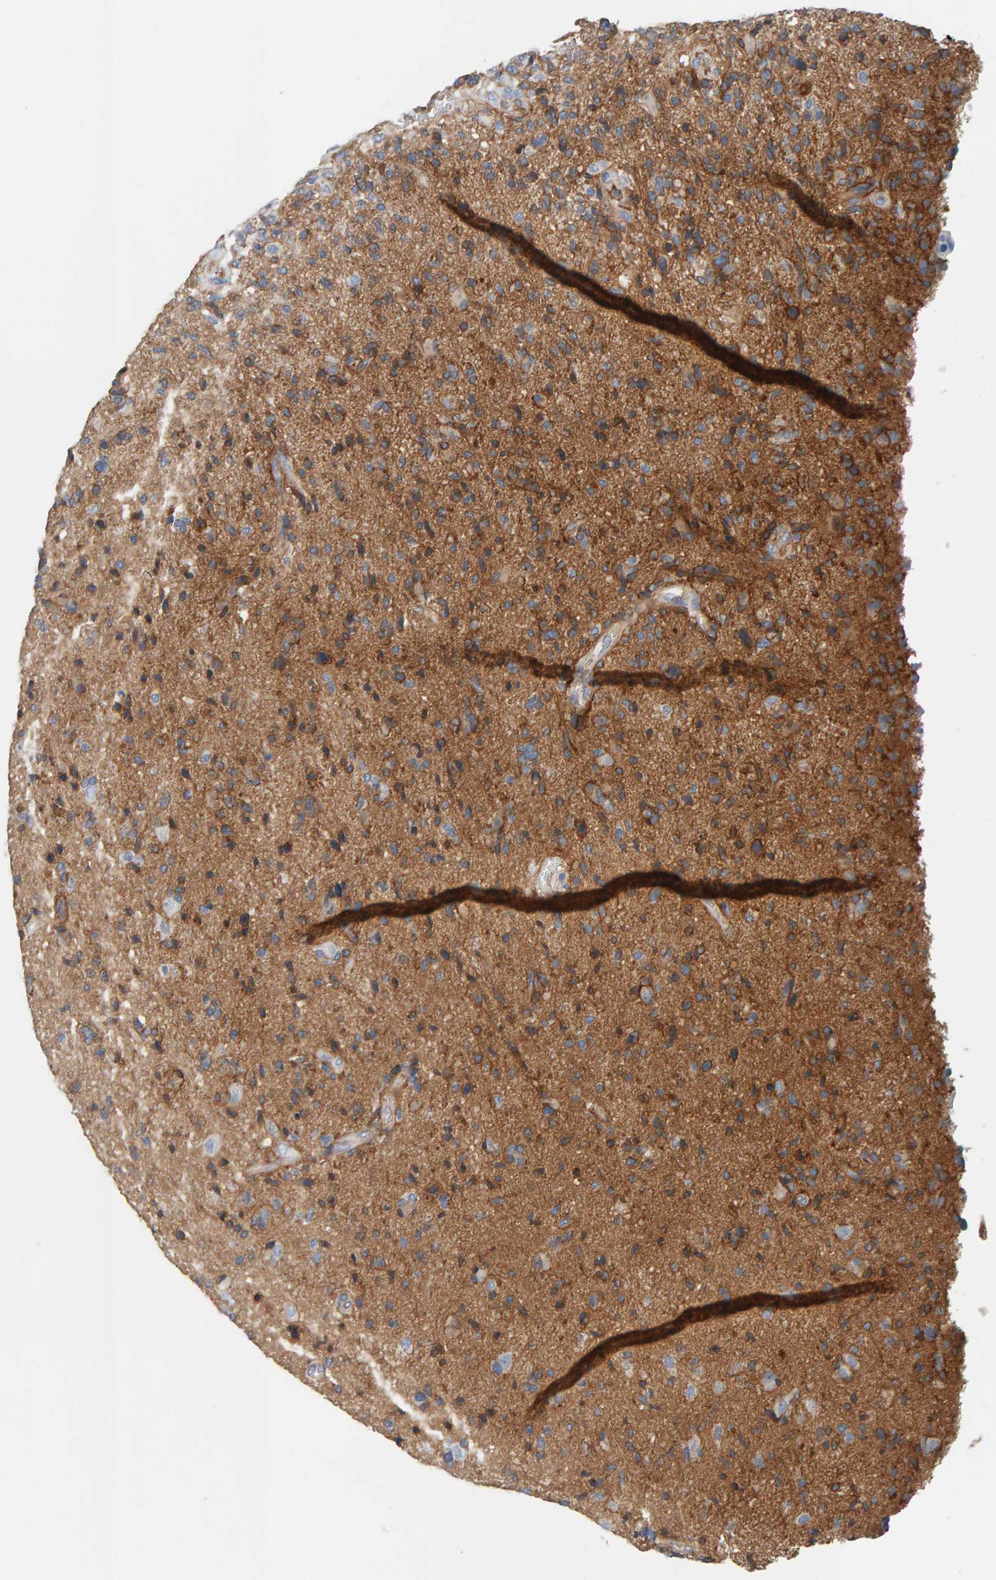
{"staining": {"intensity": "moderate", "quantity": ">75%", "location": "cytoplasmic/membranous"}, "tissue": "glioma", "cell_type": "Tumor cells", "image_type": "cancer", "snomed": [{"axis": "morphology", "description": "Glioma, malignant, High grade"}, {"axis": "topography", "description": "Brain"}], "caption": "IHC (DAB (3,3'-diaminobenzidine)) staining of glioma reveals moderate cytoplasmic/membranous protein staining in approximately >75% of tumor cells. Nuclei are stained in blue.", "gene": "FYN", "patient": {"sex": "male", "age": 72}}